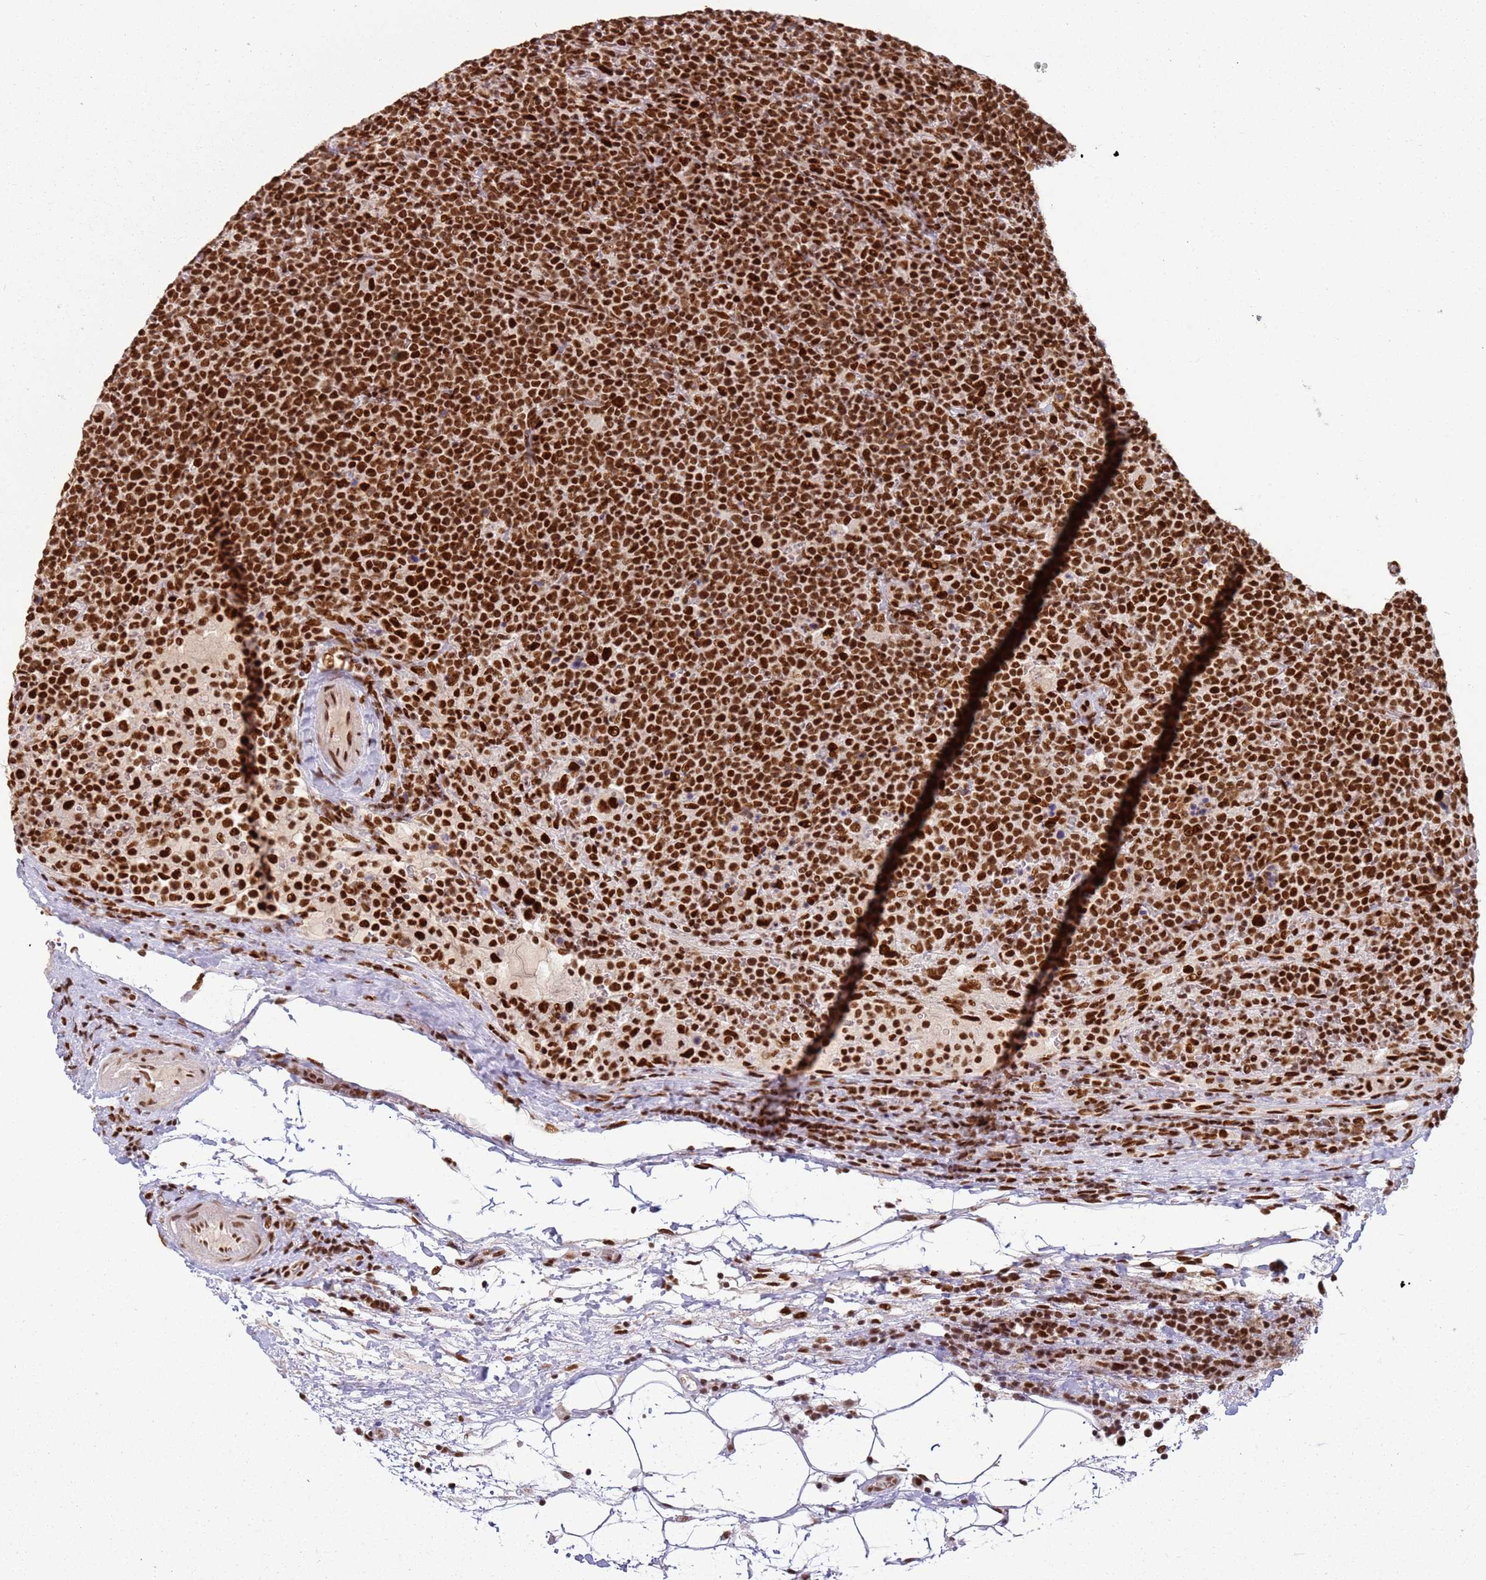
{"staining": {"intensity": "strong", "quantity": ">75%", "location": "nuclear"}, "tissue": "lymphoma", "cell_type": "Tumor cells", "image_type": "cancer", "snomed": [{"axis": "morphology", "description": "Malignant lymphoma, non-Hodgkin's type, High grade"}, {"axis": "topography", "description": "Lymph node"}], "caption": "Immunohistochemical staining of lymphoma reveals strong nuclear protein positivity in approximately >75% of tumor cells.", "gene": "TENT4A", "patient": {"sex": "male", "age": 61}}